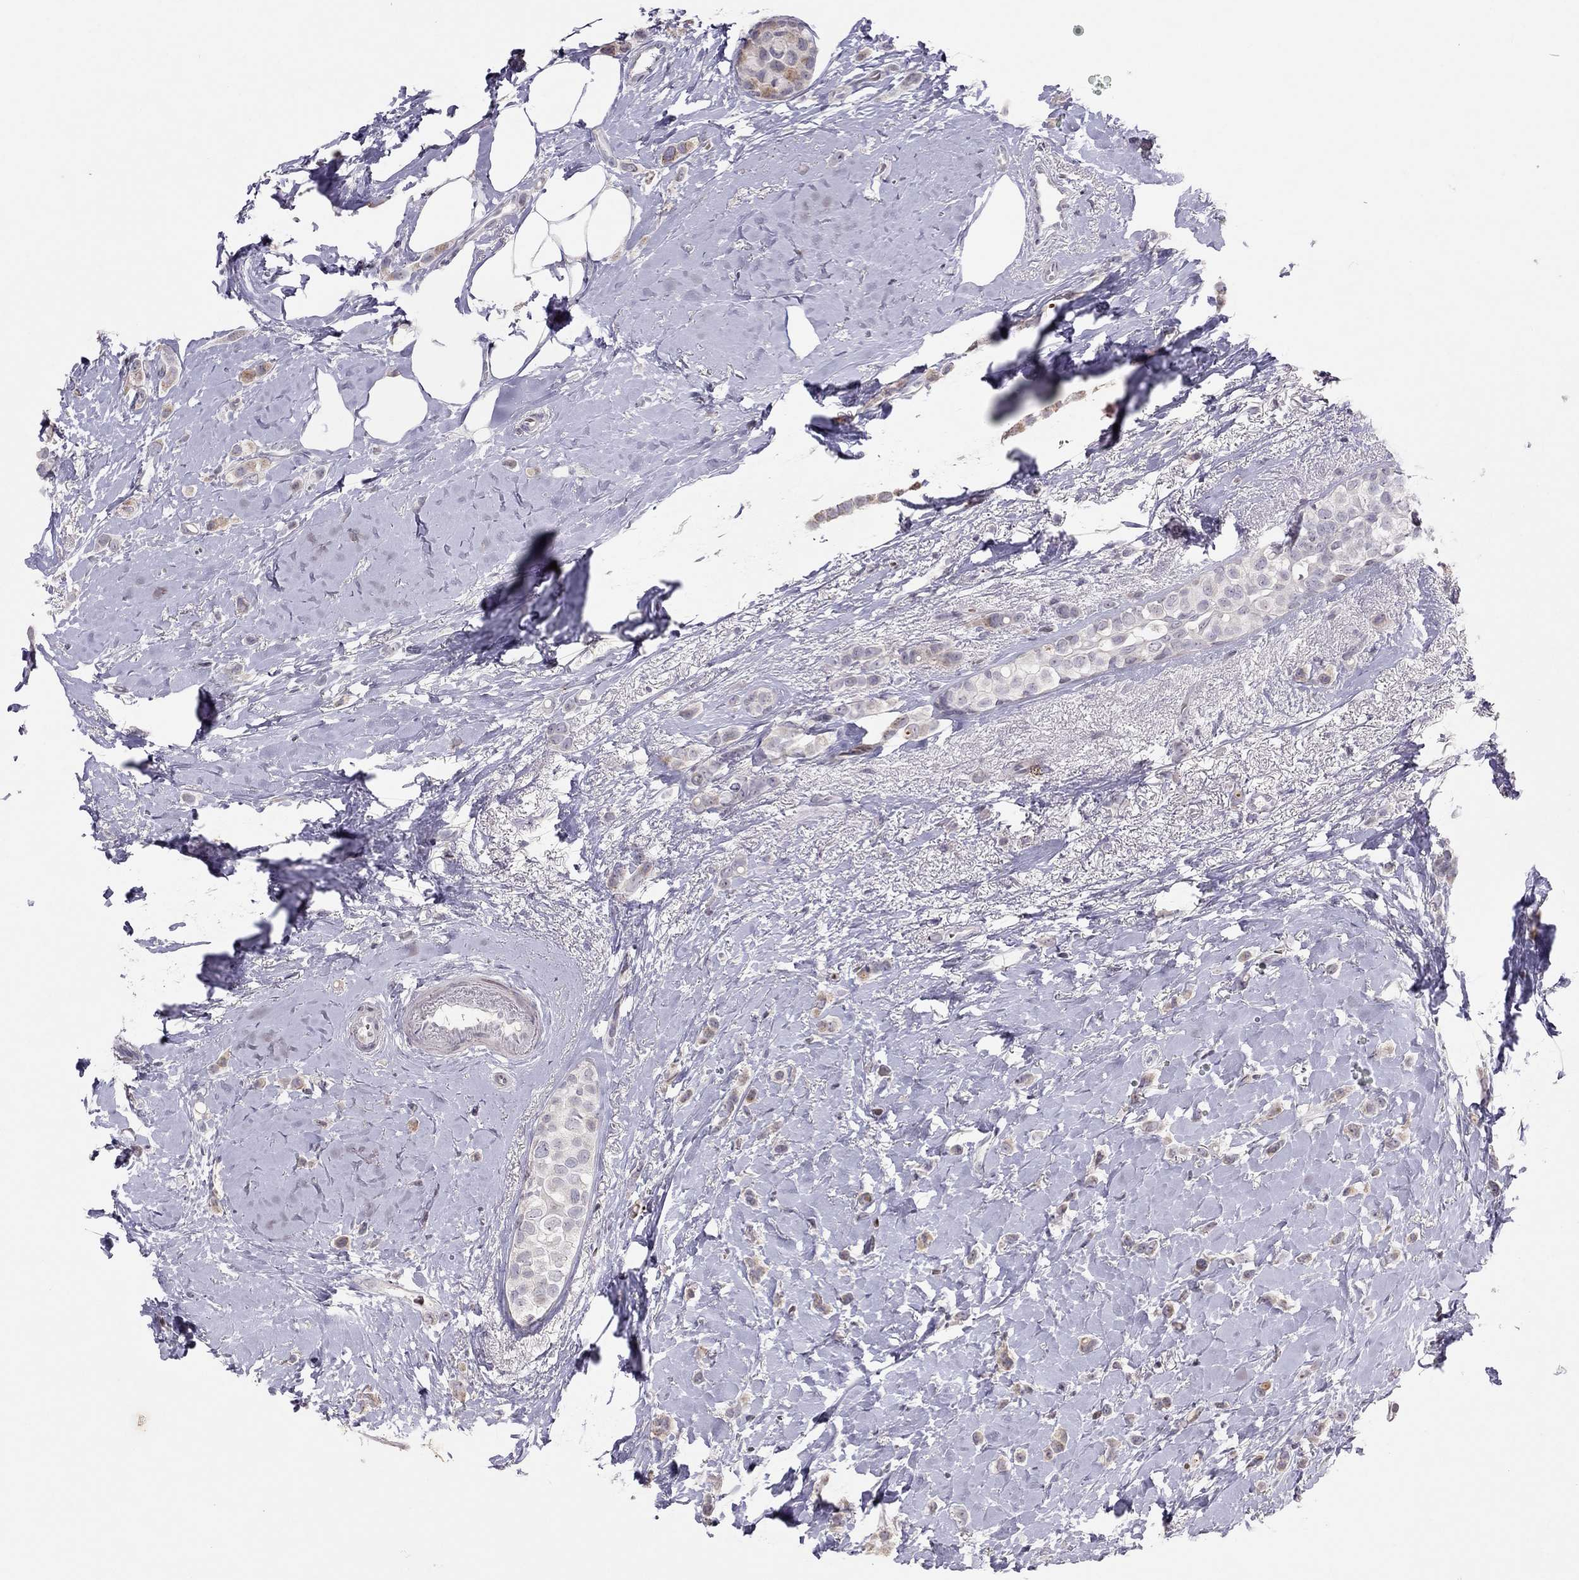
{"staining": {"intensity": "weak", "quantity": "<25%", "location": "cytoplasmic/membranous"}, "tissue": "breast cancer", "cell_type": "Tumor cells", "image_type": "cancer", "snomed": [{"axis": "morphology", "description": "Lobular carcinoma"}, {"axis": "topography", "description": "Breast"}], "caption": "An IHC photomicrograph of lobular carcinoma (breast) is shown. There is no staining in tumor cells of lobular carcinoma (breast).", "gene": "TSHB", "patient": {"sex": "female", "age": 66}}